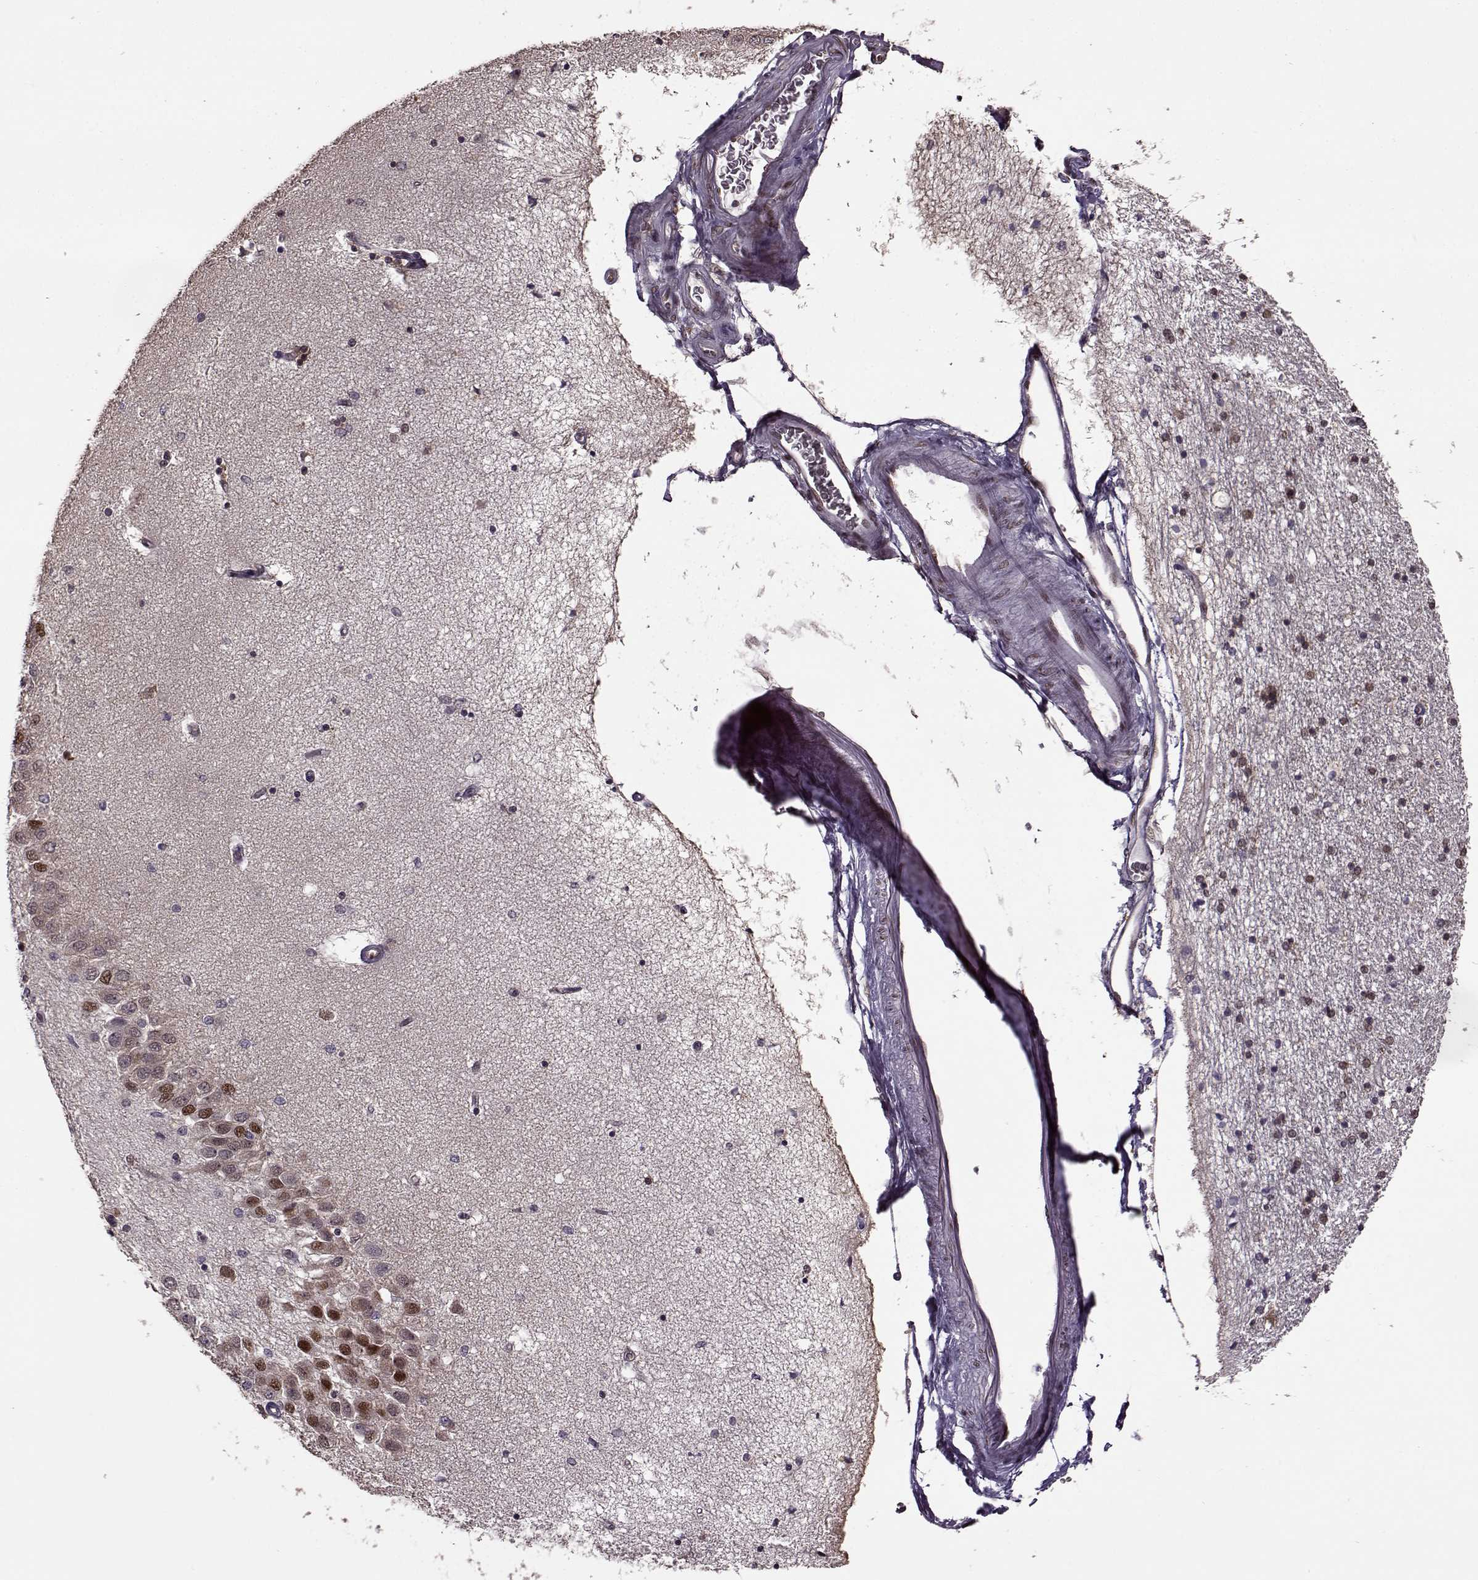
{"staining": {"intensity": "negative", "quantity": "none", "location": "none"}, "tissue": "hippocampus", "cell_type": "Glial cells", "image_type": "normal", "snomed": [{"axis": "morphology", "description": "Normal tissue, NOS"}, {"axis": "topography", "description": "Hippocampus"}], "caption": "IHC histopathology image of unremarkable human hippocampus stained for a protein (brown), which demonstrates no positivity in glial cells. The staining was performed using DAB (3,3'-diaminobenzidine) to visualize the protein expression in brown, while the nuclei were stained in blue with hematoxylin (Magnification: 20x).", "gene": "FTO", "patient": {"sex": "female", "age": 54}}